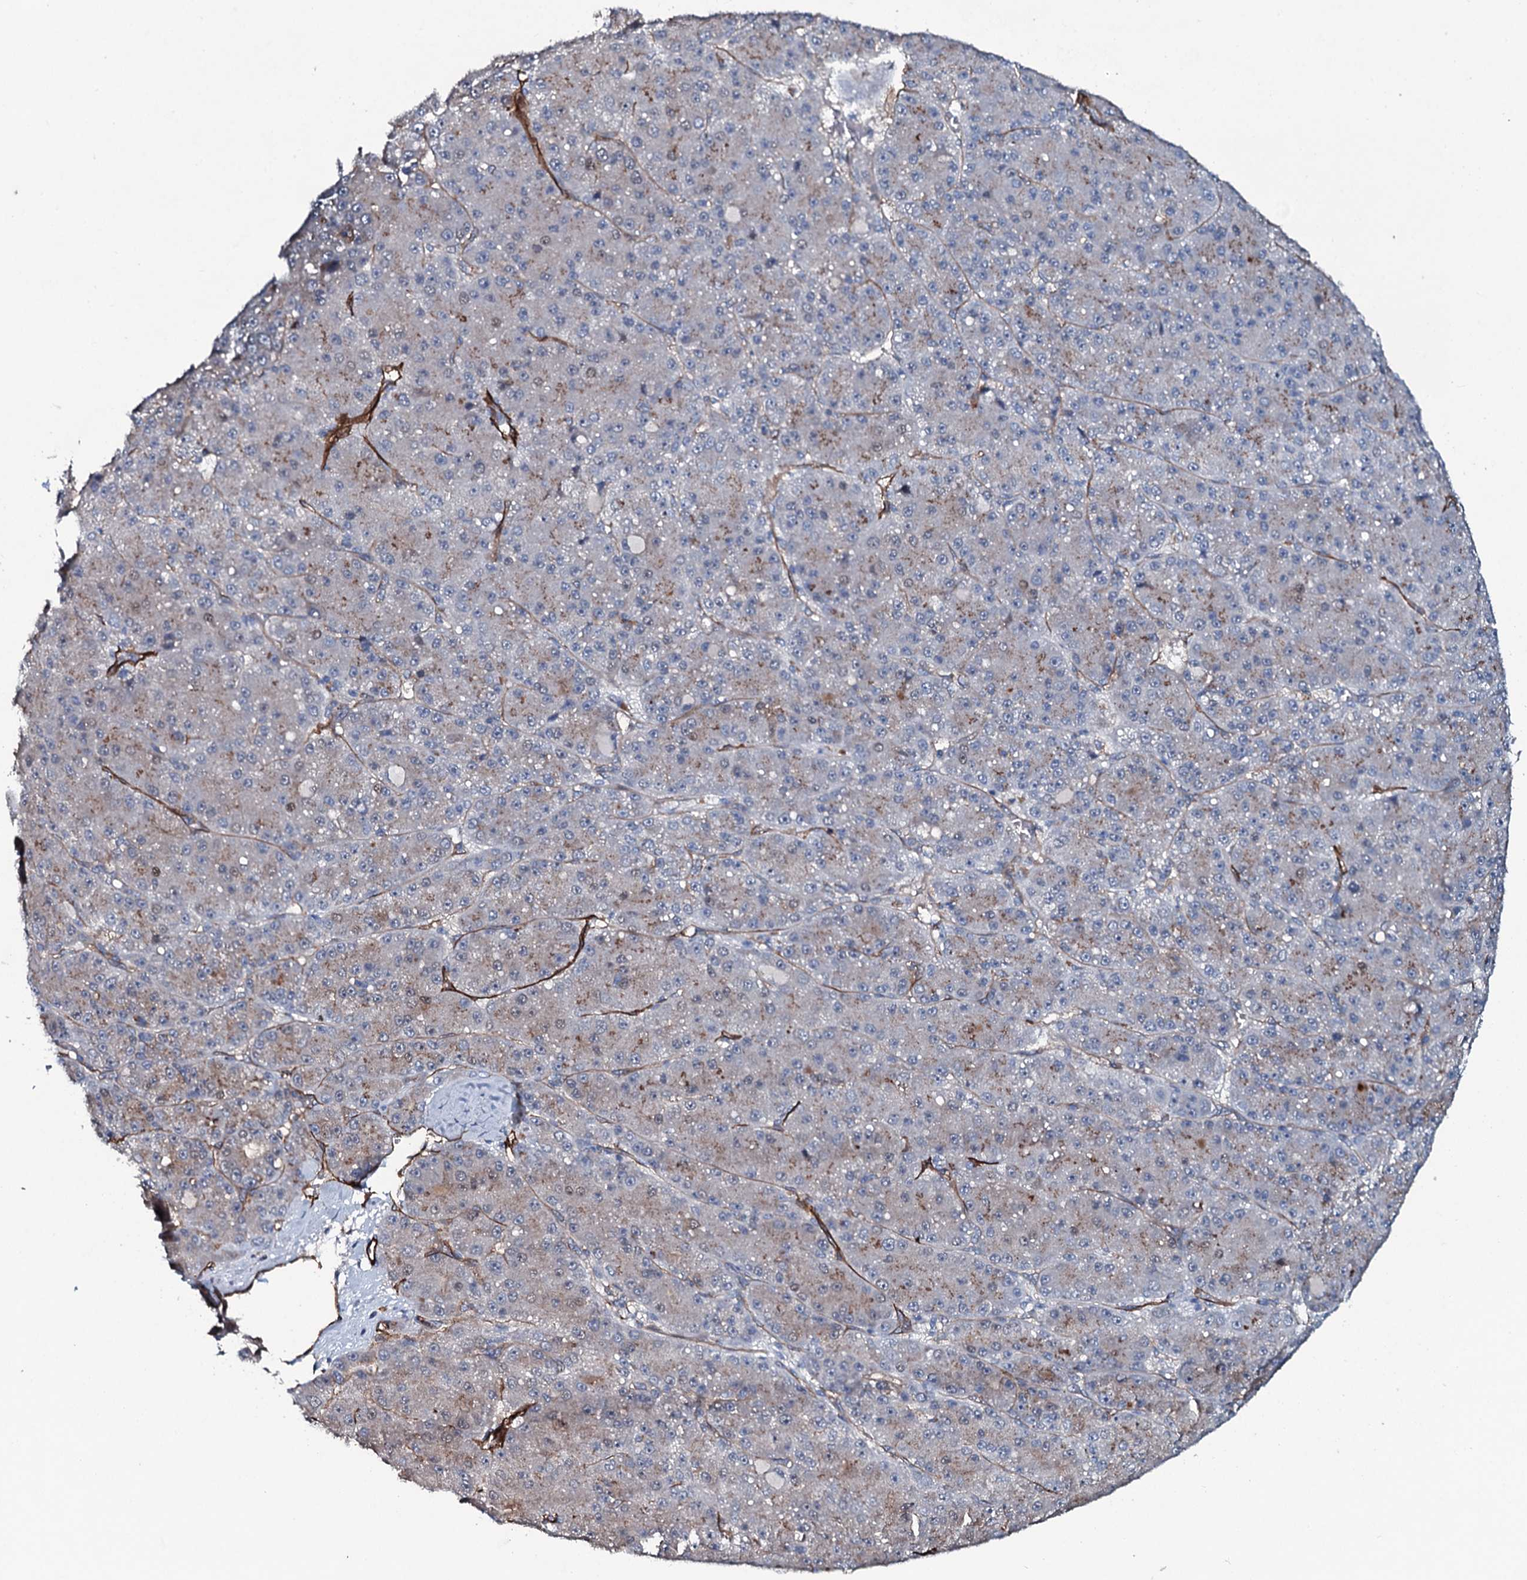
{"staining": {"intensity": "weak", "quantity": ">75%", "location": "cytoplasmic/membranous"}, "tissue": "liver cancer", "cell_type": "Tumor cells", "image_type": "cancer", "snomed": [{"axis": "morphology", "description": "Carcinoma, Hepatocellular, NOS"}, {"axis": "topography", "description": "Liver"}], "caption": "IHC (DAB (3,3'-diaminobenzidine)) staining of human liver cancer (hepatocellular carcinoma) displays weak cytoplasmic/membranous protein positivity in approximately >75% of tumor cells.", "gene": "CLEC14A", "patient": {"sex": "male", "age": 67}}